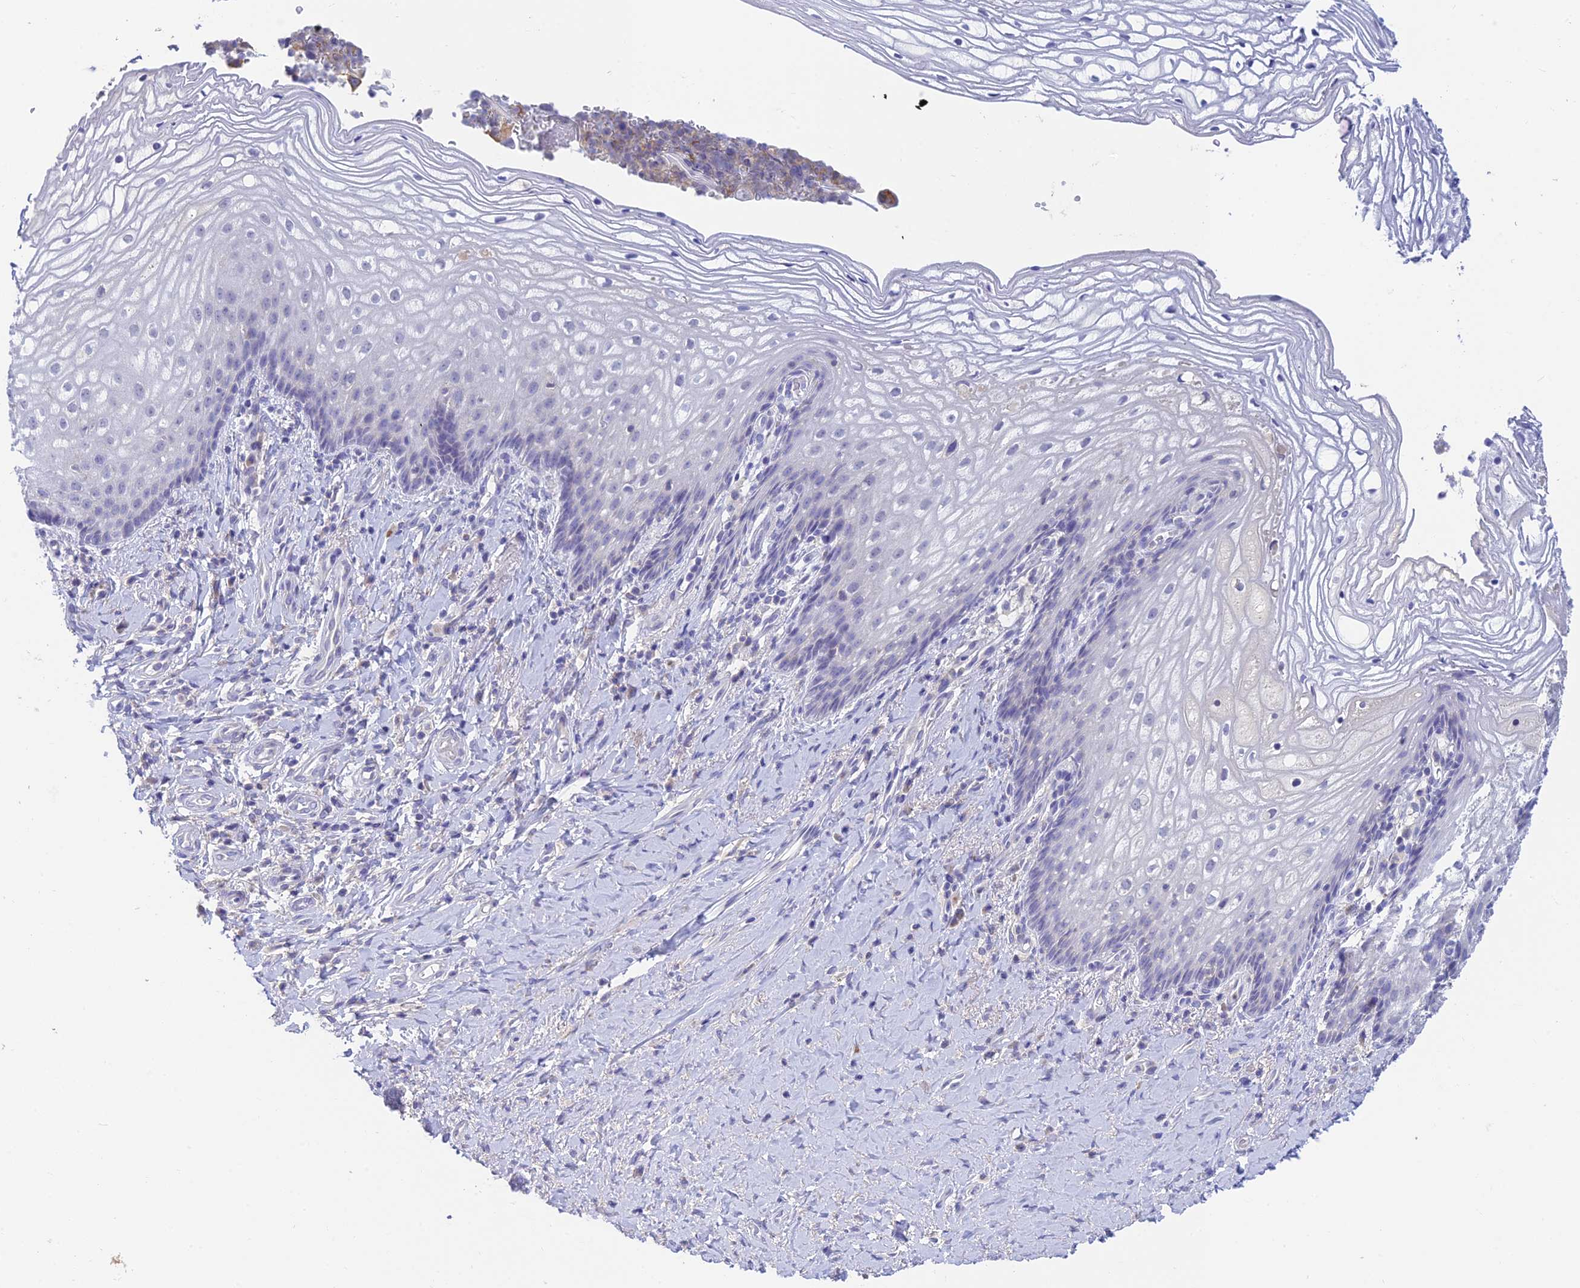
{"staining": {"intensity": "negative", "quantity": "none", "location": "none"}, "tissue": "vagina", "cell_type": "Squamous epithelial cells", "image_type": "normal", "snomed": [{"axis": "morphology", "description": "Normal tissue, NOS"}, {"axis": "topography", "description": "Vagina"}], "caption": "Immunohistochemistry (IHC) of normal vagina displays no positivity in squamous epithelial cells.", "gene": "INTS13", "patient": {"sex": "female", "age": 60}}